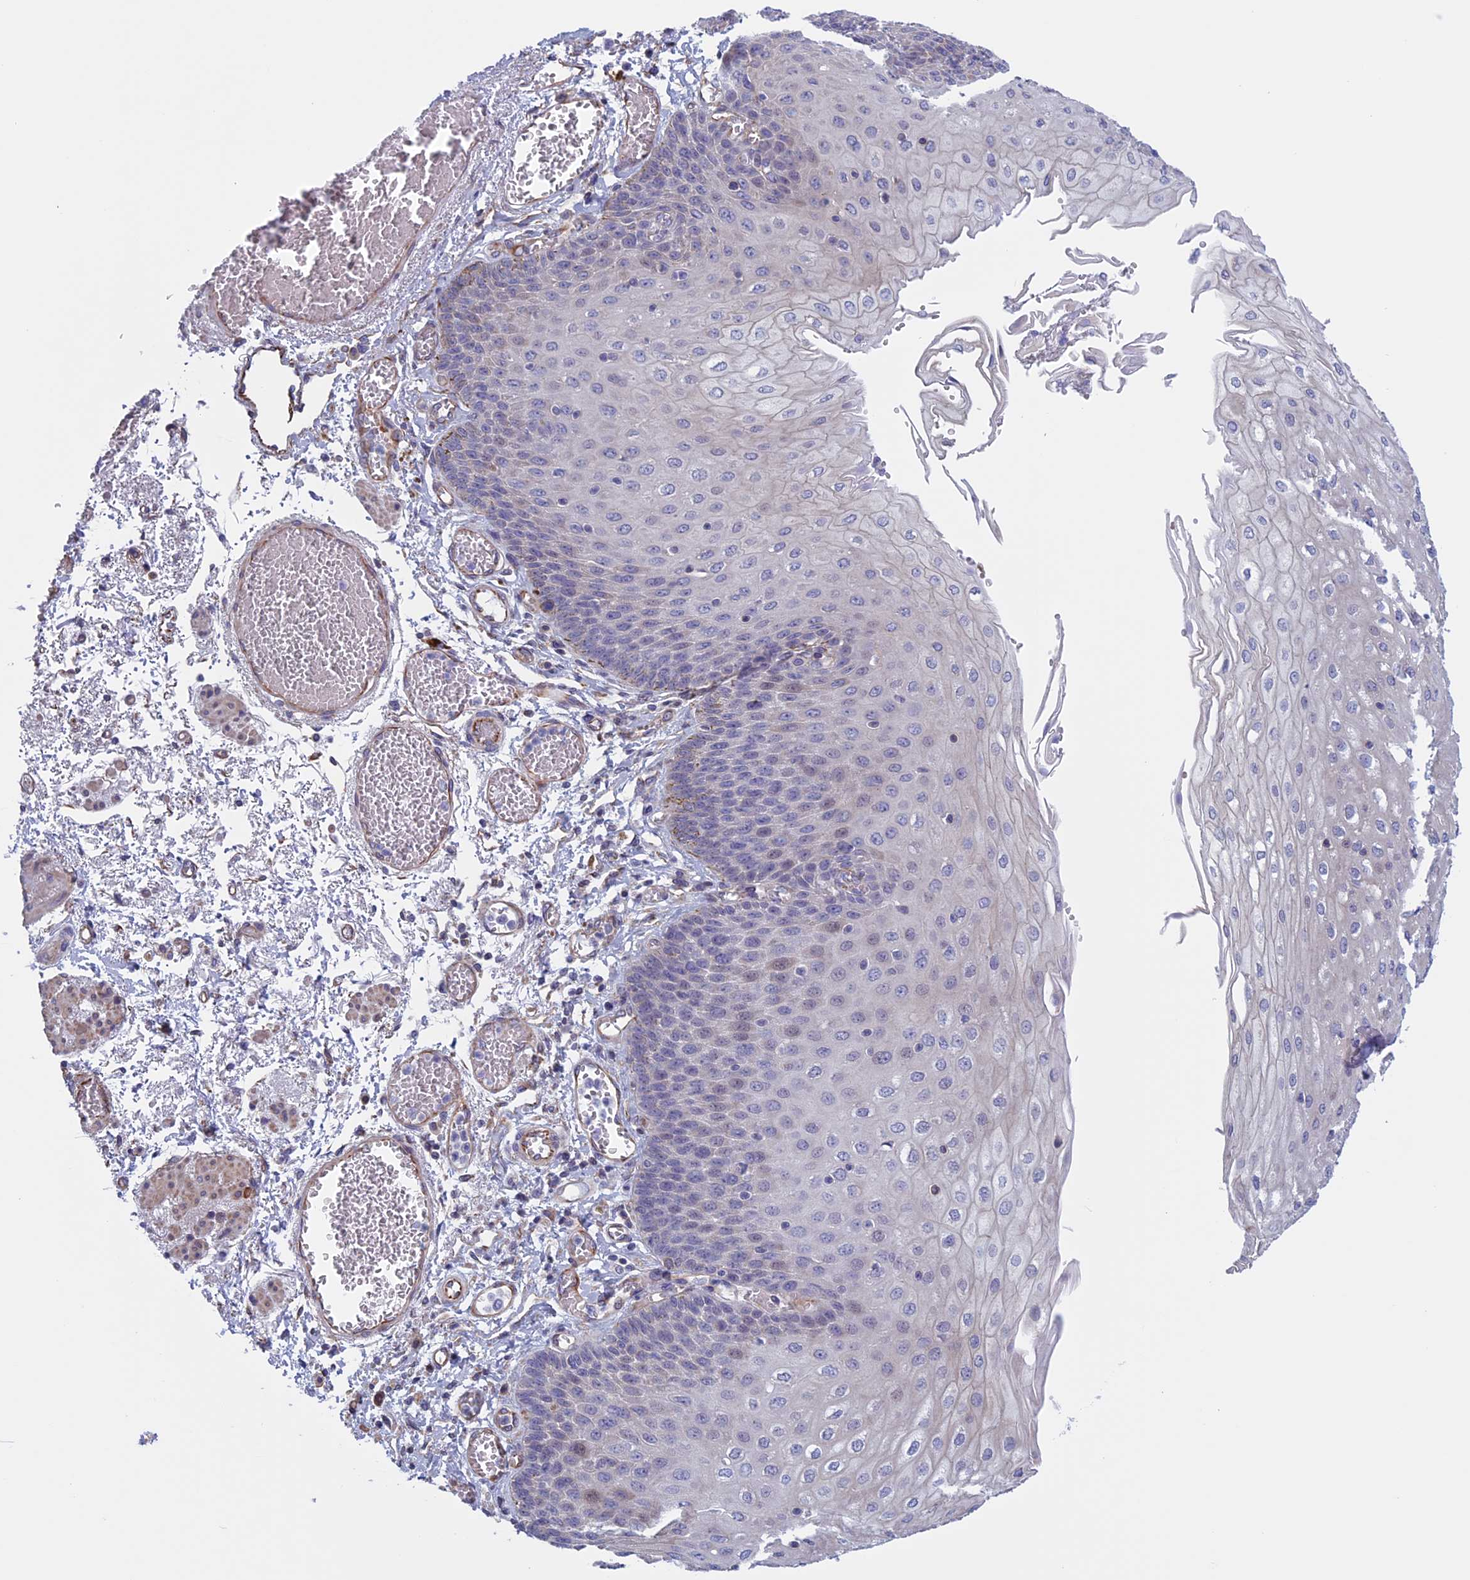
{"staining": {"intensity": "negative", "quantity": "none", "location": "none"}, "tissue": "esophagus", "cell_type": "Squamous epithelial cells", "image_type": "normal", "snomed": [{"axis": "morphology", "description": "Normal tissue, NOS"}, {"axis": "topography", "description": "Esophagus"}], "caption": "A photomicrograph of human esophagus is negative for staining in squamous epithelial cells. The staining was performed using DAB (3,3'-diaminobenzidine) to visualize the protein expression in brown, while the nuclei were stained in blue with hematoxylin (Magnification: 20x).", "gene": "BCL2L10", "patient": {"sex": "male", "age": 81}}